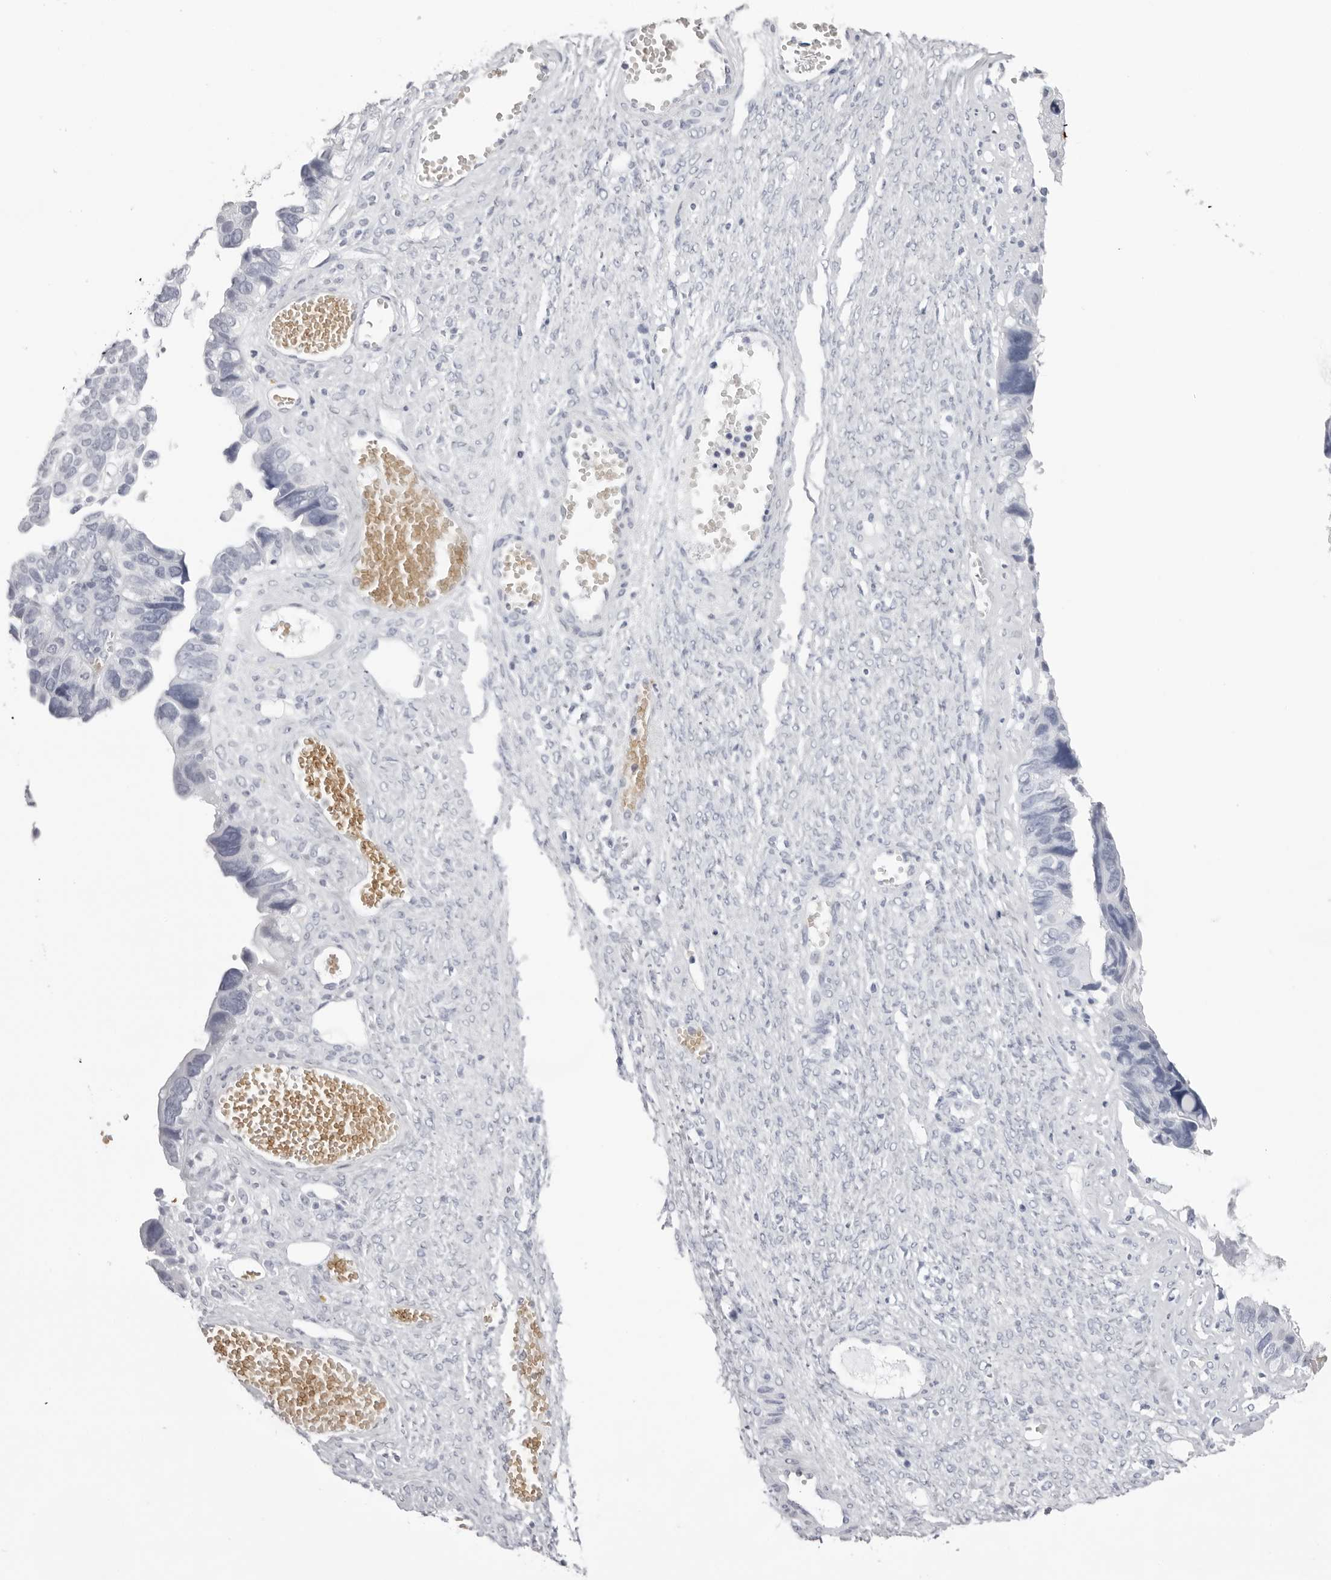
{"staining": {"intensity": "negative", "quantity": "none", "location": "none"}, "tissue": "ovarian cancer", "cell_type": "Tumor cells", "image_type": "cancer", "snomed": [{"axis": "morphology", "description": "Cystadenocarcinoma, serous, NOS"}, {"axis": "topography", "description": "Ovary"}], "caption": "Micrograph shows no significant protein staining in tumor cells of ovarian cancer (serous cystadenocarcinoma).", "gene": "SPTA1", "patient": {"sex": "female", "age": 79}}